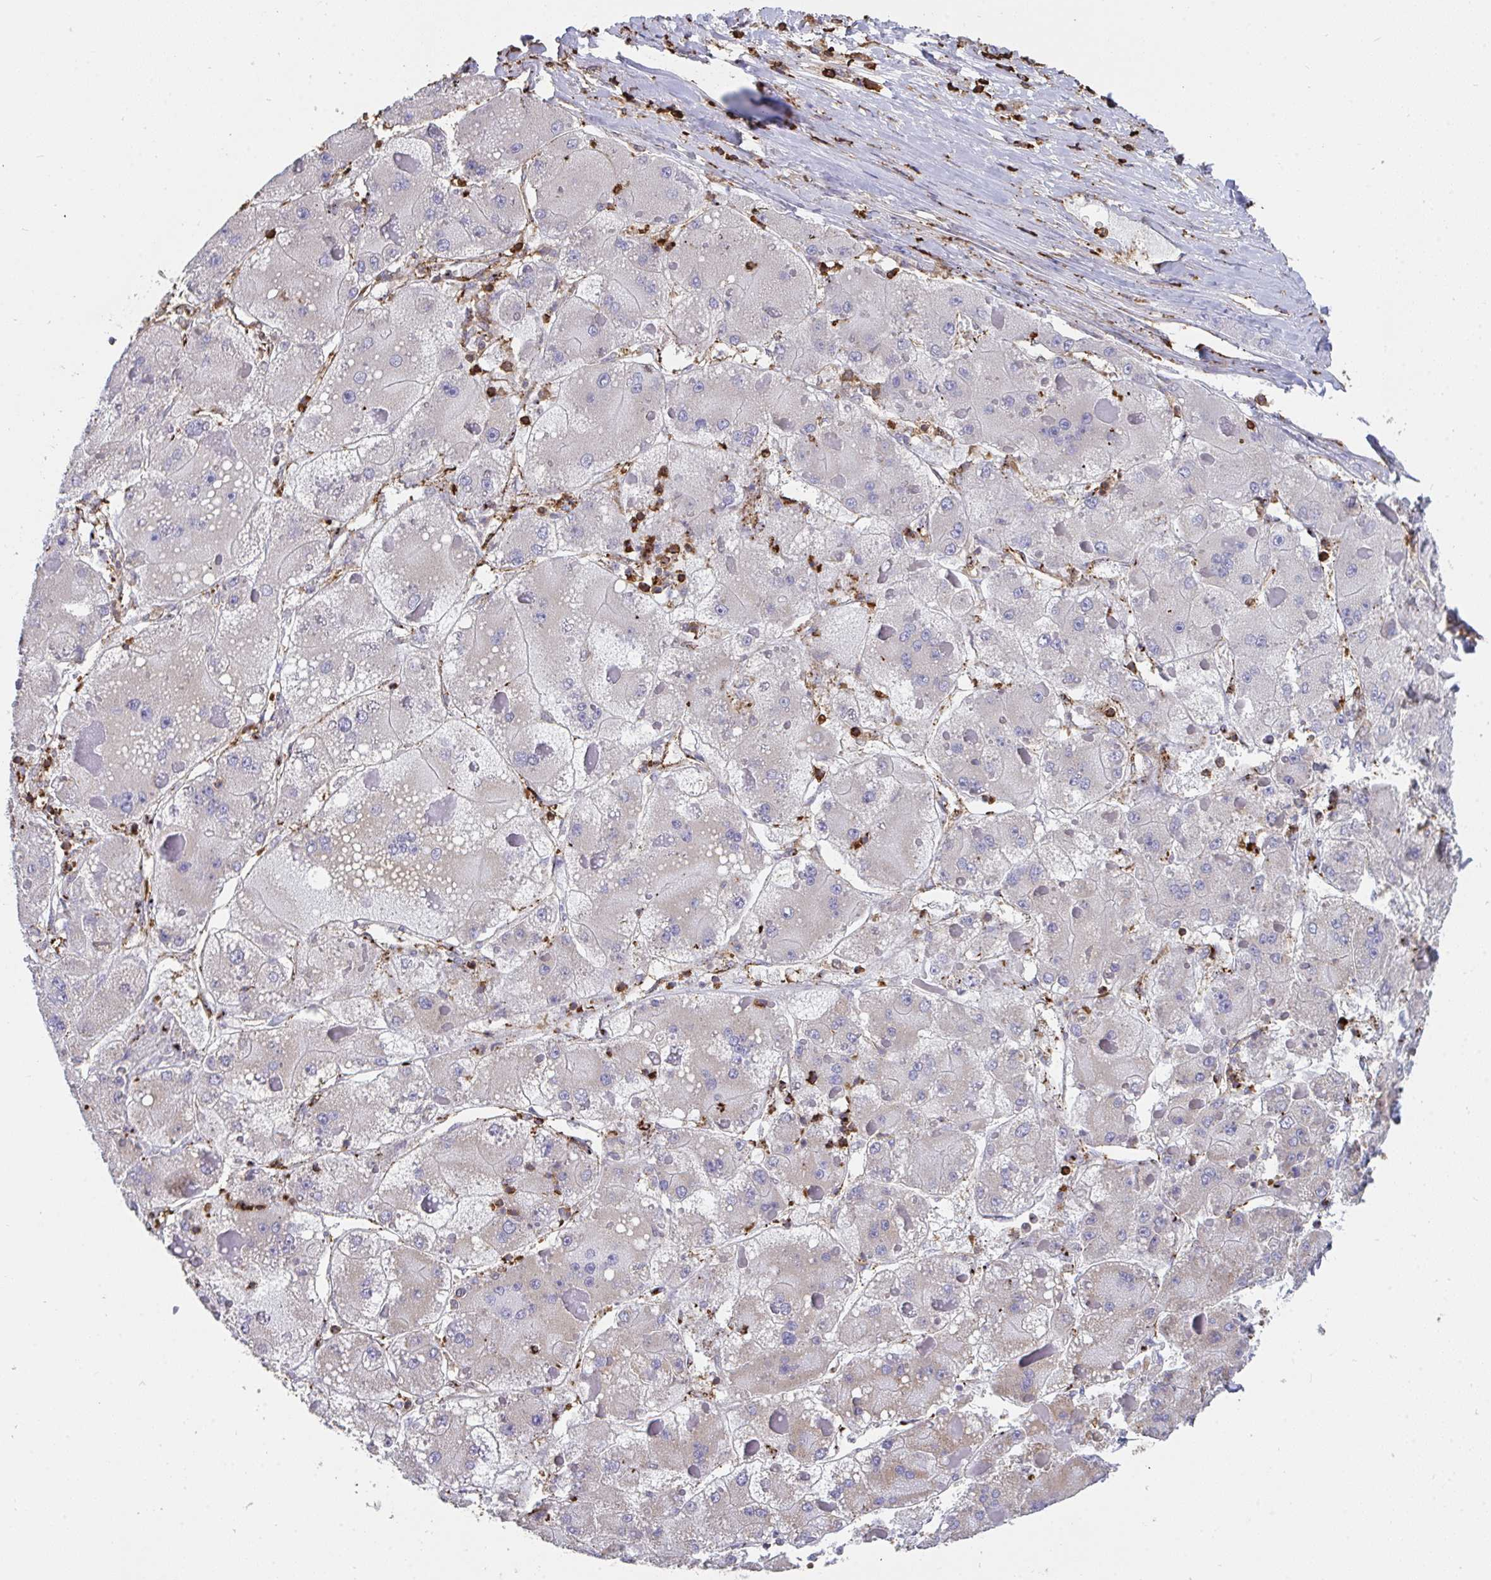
{"staining": {"intensity": "negative", "quantity": "none", "location": "none"}, "tissue": "liver cancer", "cell_type": "Tumor cells", "image_type": "cancer", "snomed": [{"axis": "morphology", "description": "Carcinoma, Hepatocellular, NOS"}, {"axis": "topography", "description": "Liver"}], "caption": "Tumor cells are negative for brown protein staining in hepatocellular carcinoma (liver).", "gene": "CFL1", "patient": {"sex": "female", "age": 73}}